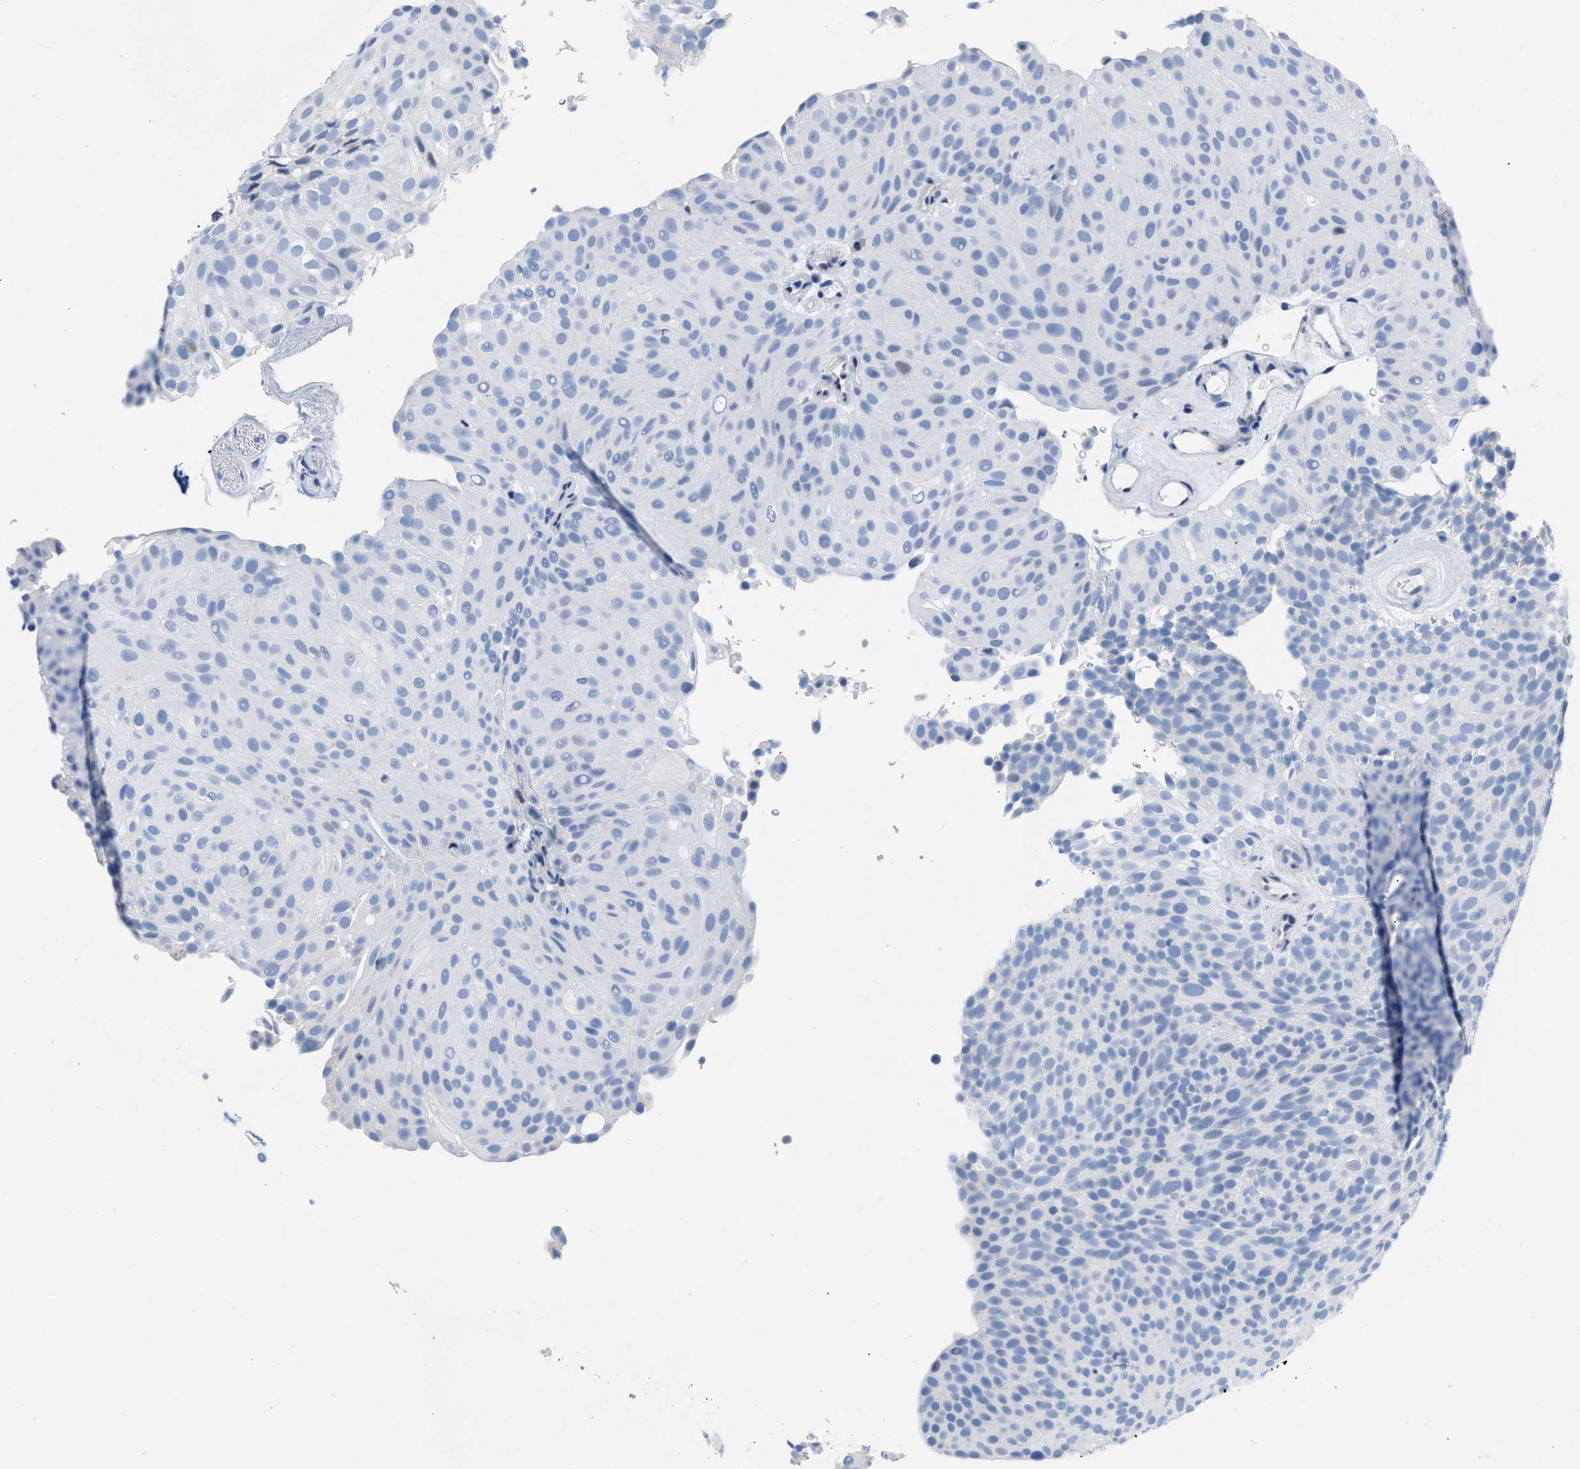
{"staining": {"intensity": "negative", "quantity": "none", "location": "none"}, "tissue": "urothelial cancer", "cell_type": "Tumor cells", "image_type": "cancer", "snomed": [{"axis": "morphology", "description": "Urothelial carcinoma, Low grade"}, {"axis": "topography", "description": "Urinary bladder"}], "caption": "There is no significant positivity in tumor cells of low-grade urothelial carcinoma.", "gene": "BOLL", "patient": {"sex": "male", "age": 78}}